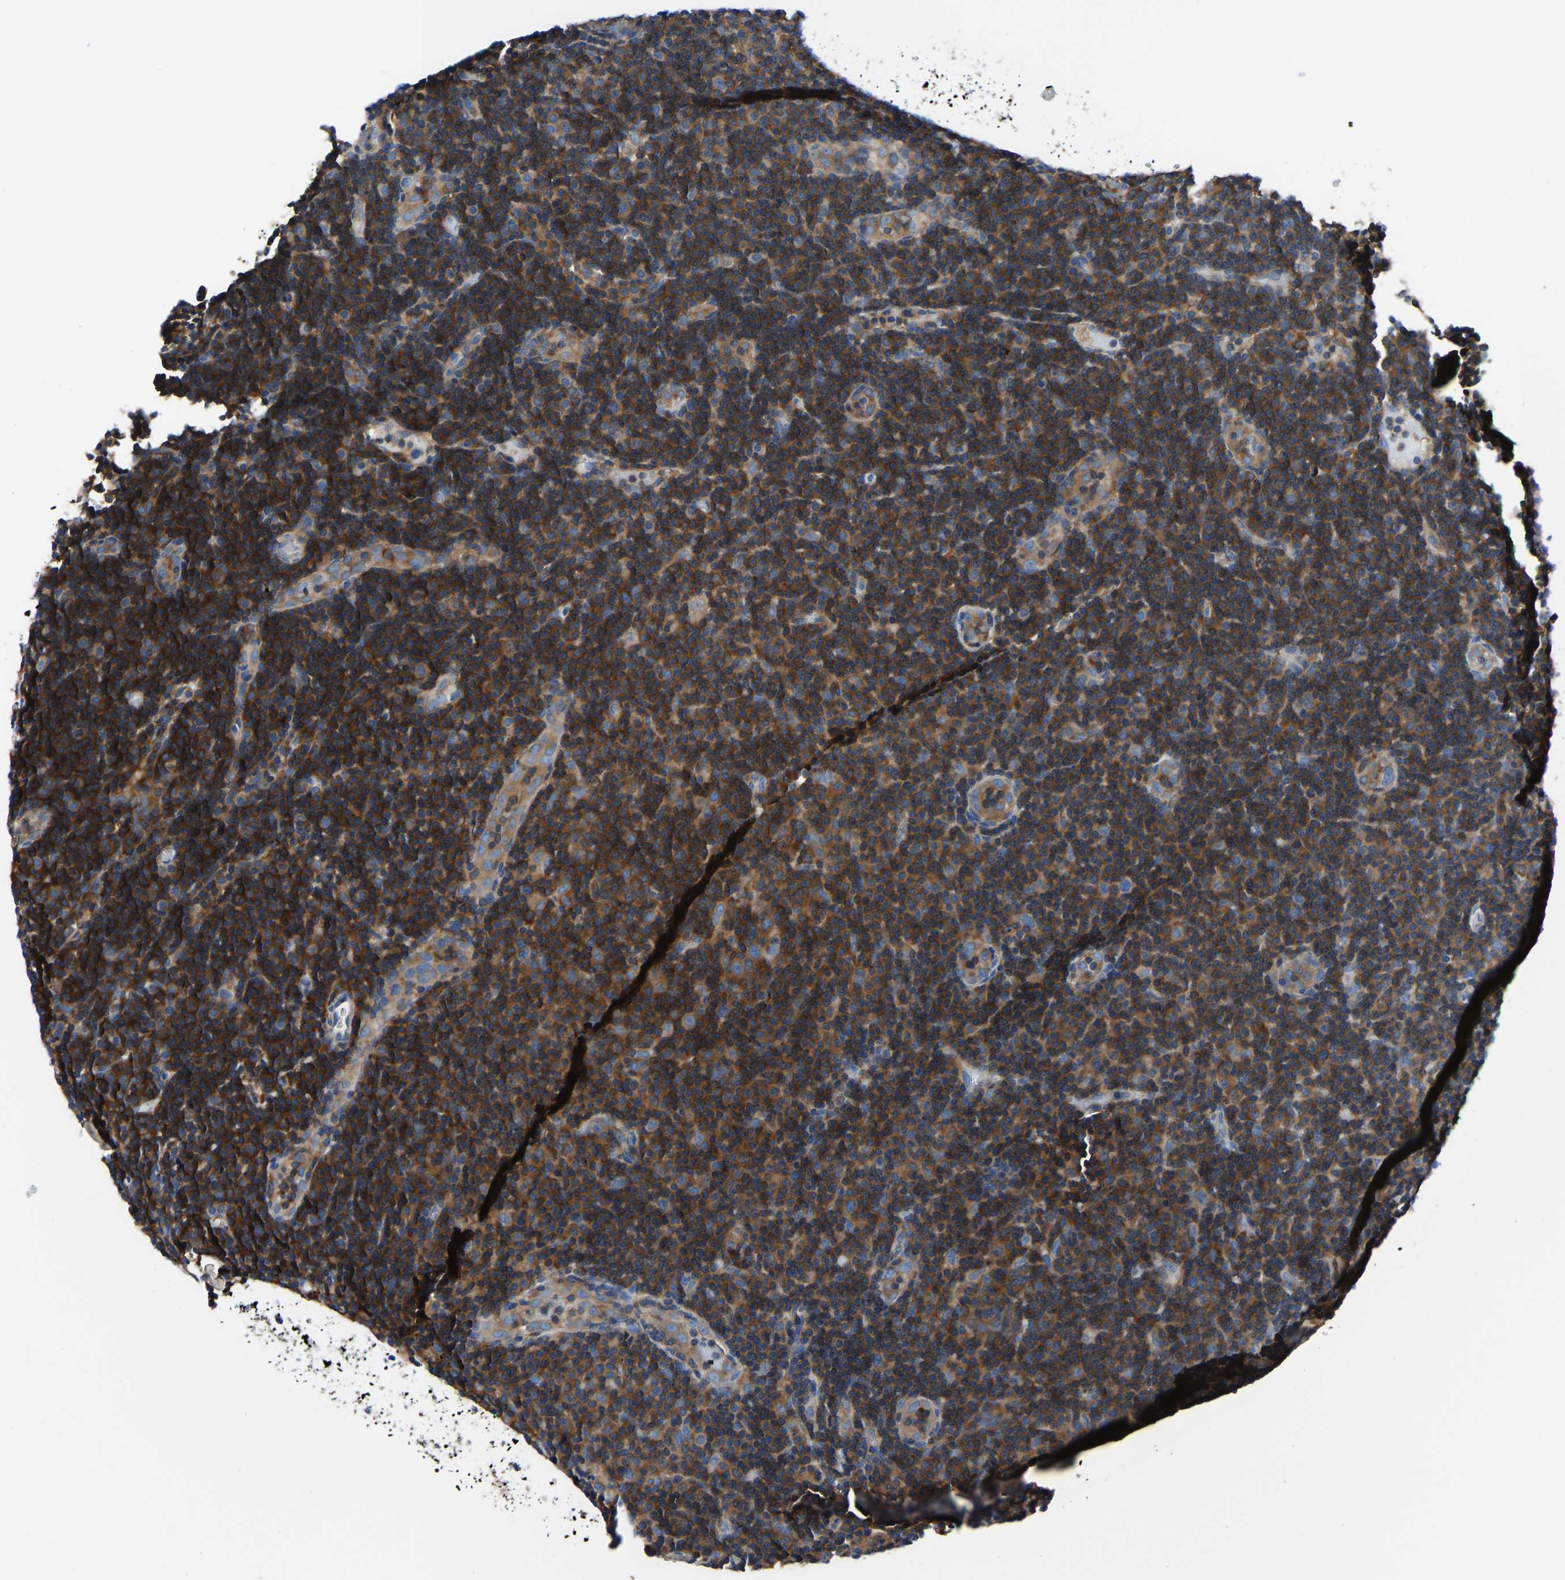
{"staining": {"intensity": "moderate", "quantity": ">75%", "location": "cytoplasmic/membranous"}, "tissue": "lymphoma", "cell_type": "Tumor cells", "image_type": "cancer", "snomed": [{"axis": "morphology", "description": "Malignant lymphoma, non-Hodgkin's type, Low grade"}, {"axis": "topography", "description": "Lymph node"}], "caption": "Protein staining of malignant lymphoma, non-Hodgkin's type (low-grade) tissue displays moderate cytoplasmic/membranous expression in approximately >75% of tumor cells. (DAB = brown stain, brightfield microscopy at high magnification).", "gene": "PRKAR1A", "patient": {"sex": "male", "age": 83}}